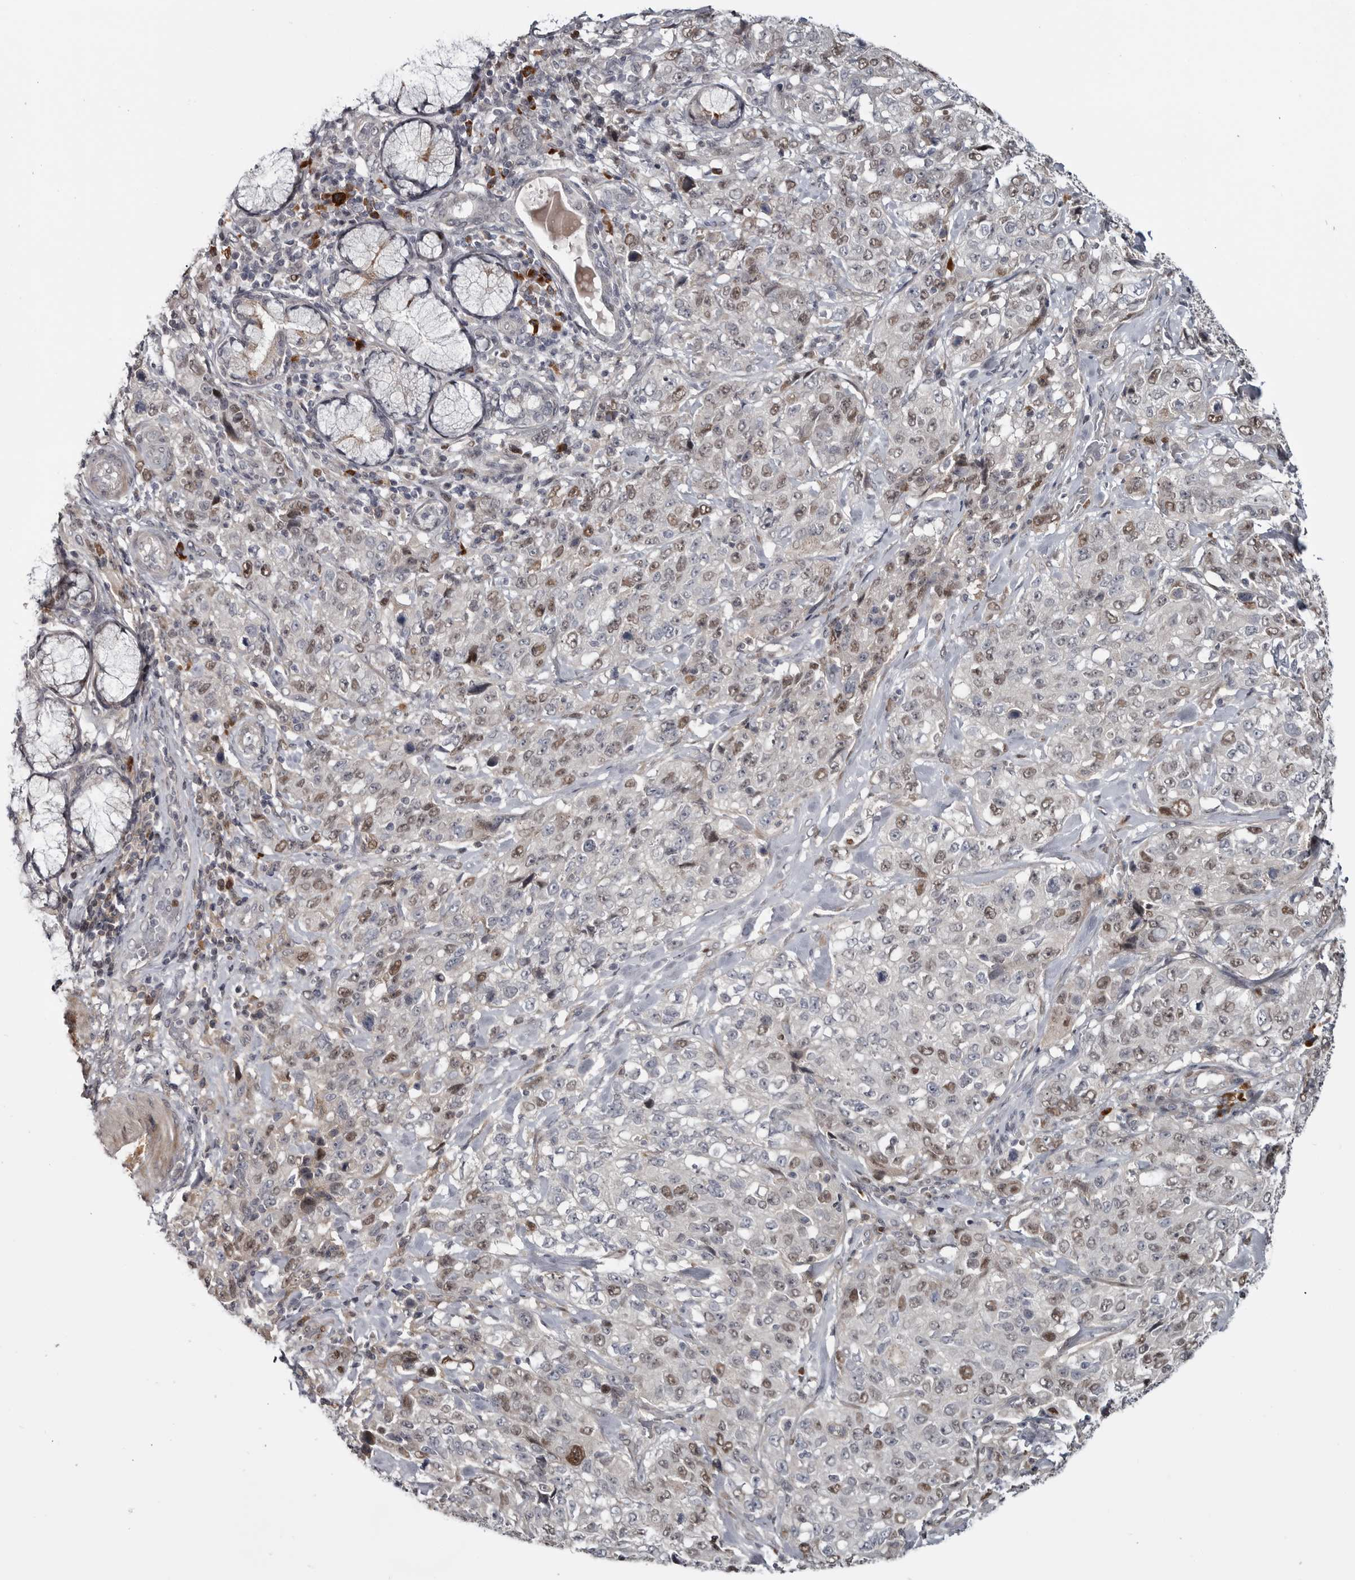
{"staining": {"intensity": "moderate", "quantity": ">75%", "location": "nuclear"}, "tissue": "stomach cancer", "cell_type": "Tumor cells", "image_type": "cancer", "snomed": [{"axis": "morphology", "description": "Adenocarcinoma, NOS"}, {"axis": "topography", "description": "Stomach"}], "caption": "Protein analysis of stomach adenocarcinoma tissue exhibits moderate nuclear staining in about >75% of tumor cells.", "gene": "ZNF277", "patient": {"sex": "male", "age": 48}}